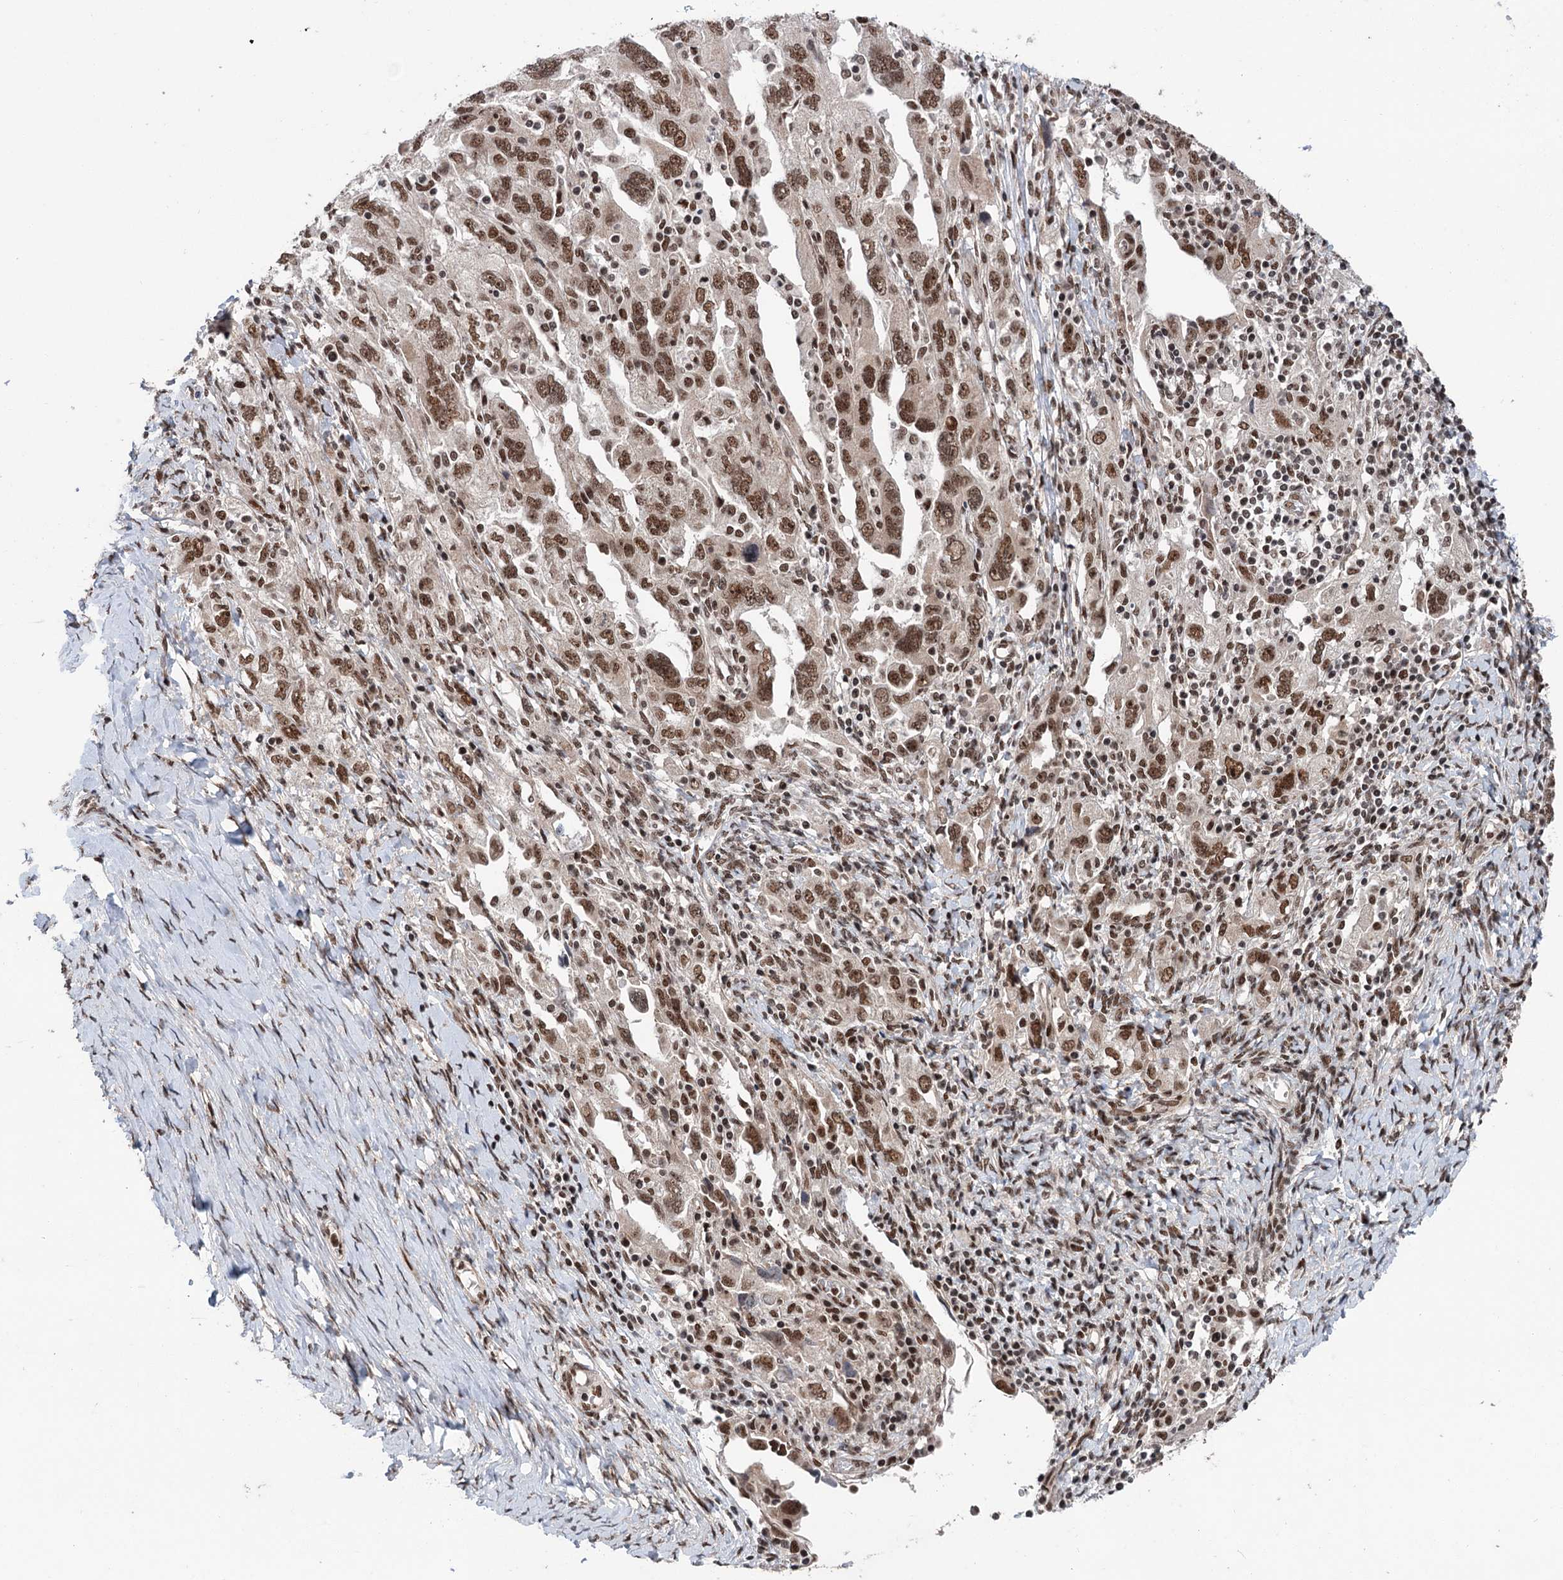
{"staining": {"intensity": "moderate", "quantity": ">75%", "location": "nuclear"}, "tissue": "ovarian cancer", "cell_type": "Tumor cells", "image_type": "cancer", "snomed": [{"axis": "morphology", "description": "Carcinoma, NOS"}, {"axis": "morphology", "description": "Cystadenocarcinoma, serous, NOS"}, {"axis": "topography", "description": "Ovary"}], "caption": "This image shows immunohistochemistry (IHC) staining of human serous cystadenocarcinoma (ovarian), with medium moderate nuclear staining in approximately >75% of tumor cells.", "gene": "MAML1", "patient": {"sex": "female", "age": 69}}